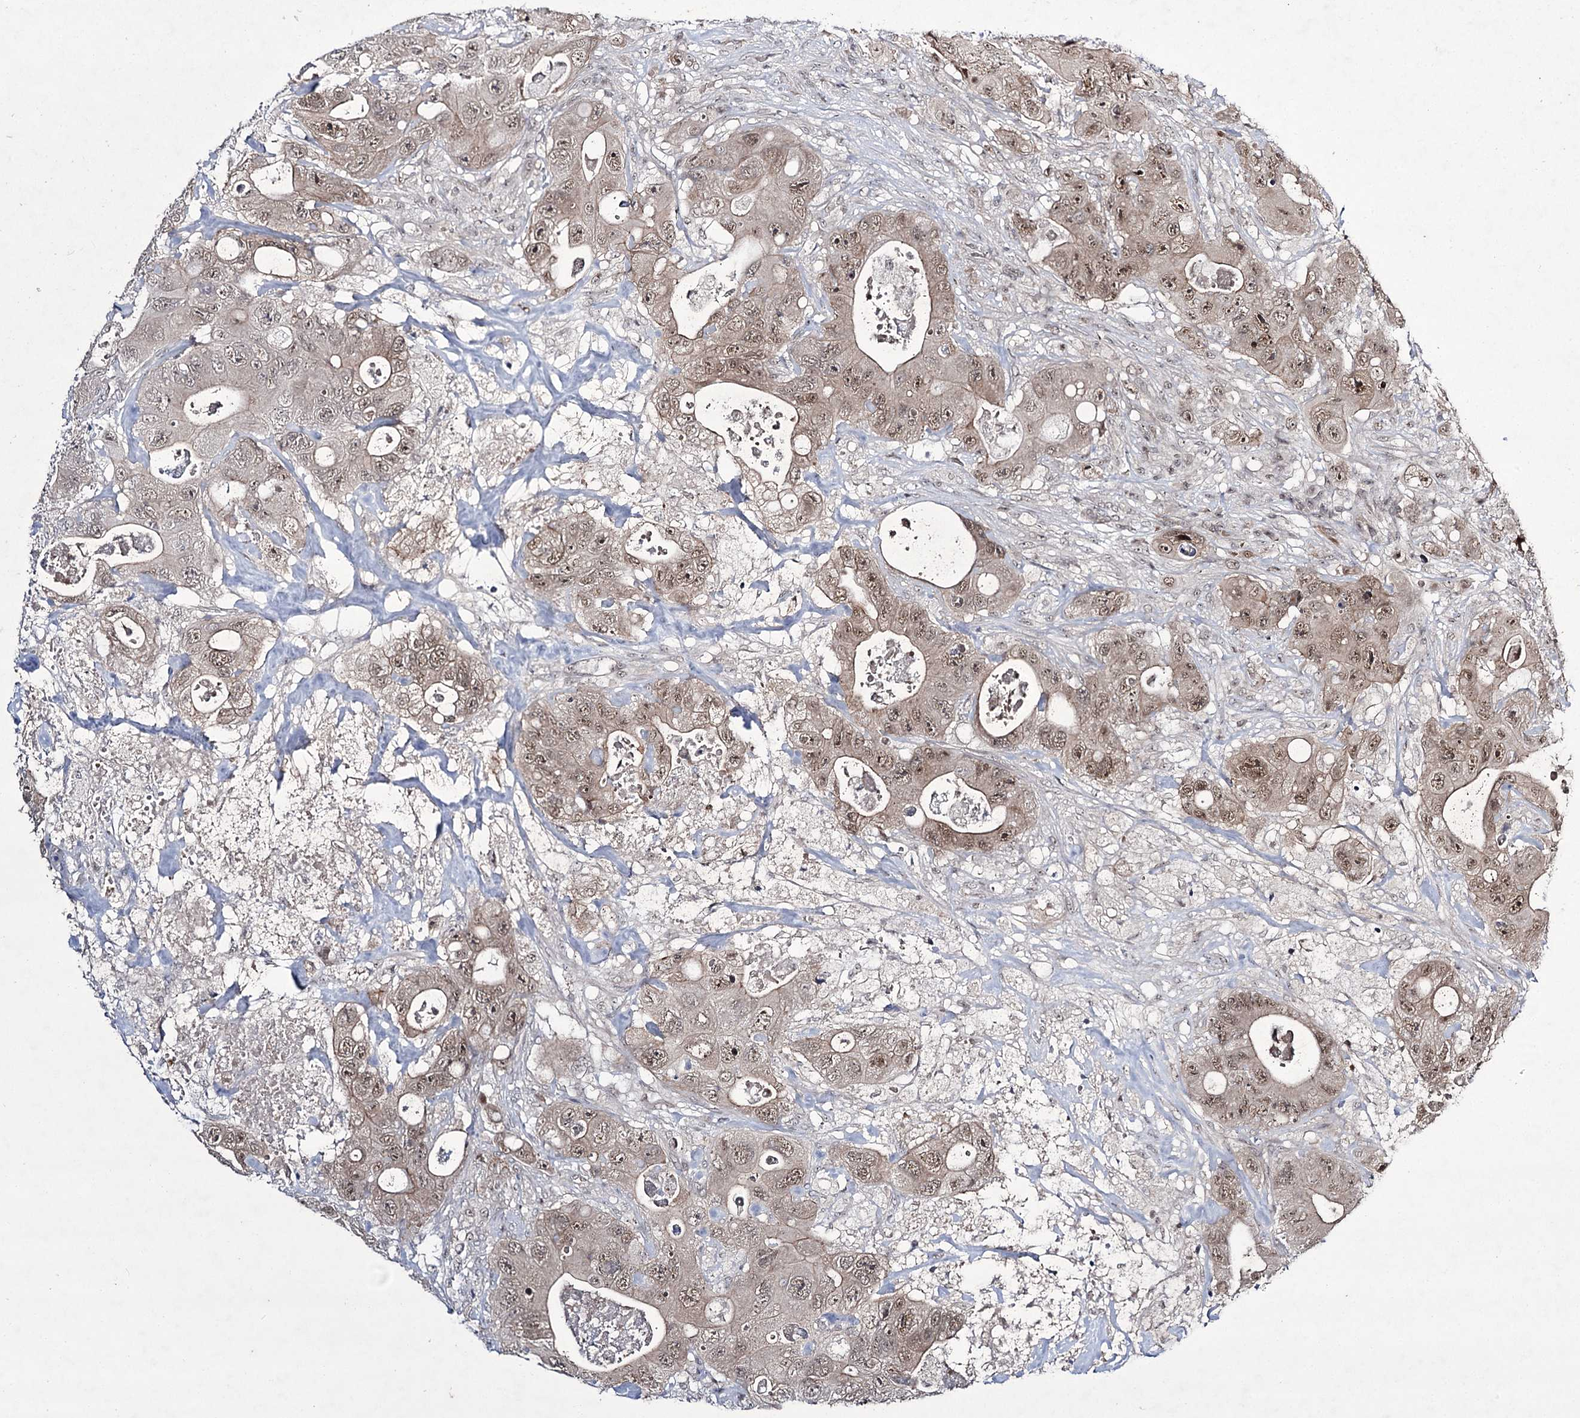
{"staining": {"intensity": "moderate", "quantity": ">75%", "location": "nuclear"}, "tissue": "colorectal cancer", "cell_type": "Tumor cells", "image_type": "cancer", "snomed": [{"axis": "morphology", "description": "Adenocarcinoma, NOS"}, {"axis": "topography", "description": "Colon"}], "caption": "Approximately >75% of tumor cells in human adenocarcinoma (colorectal) reveal moderate nuclear protein staining as visualized by brown immunohistochemical staining.", "gene": "HOXC11", "patient": {"sex": "female", "age": 46}}